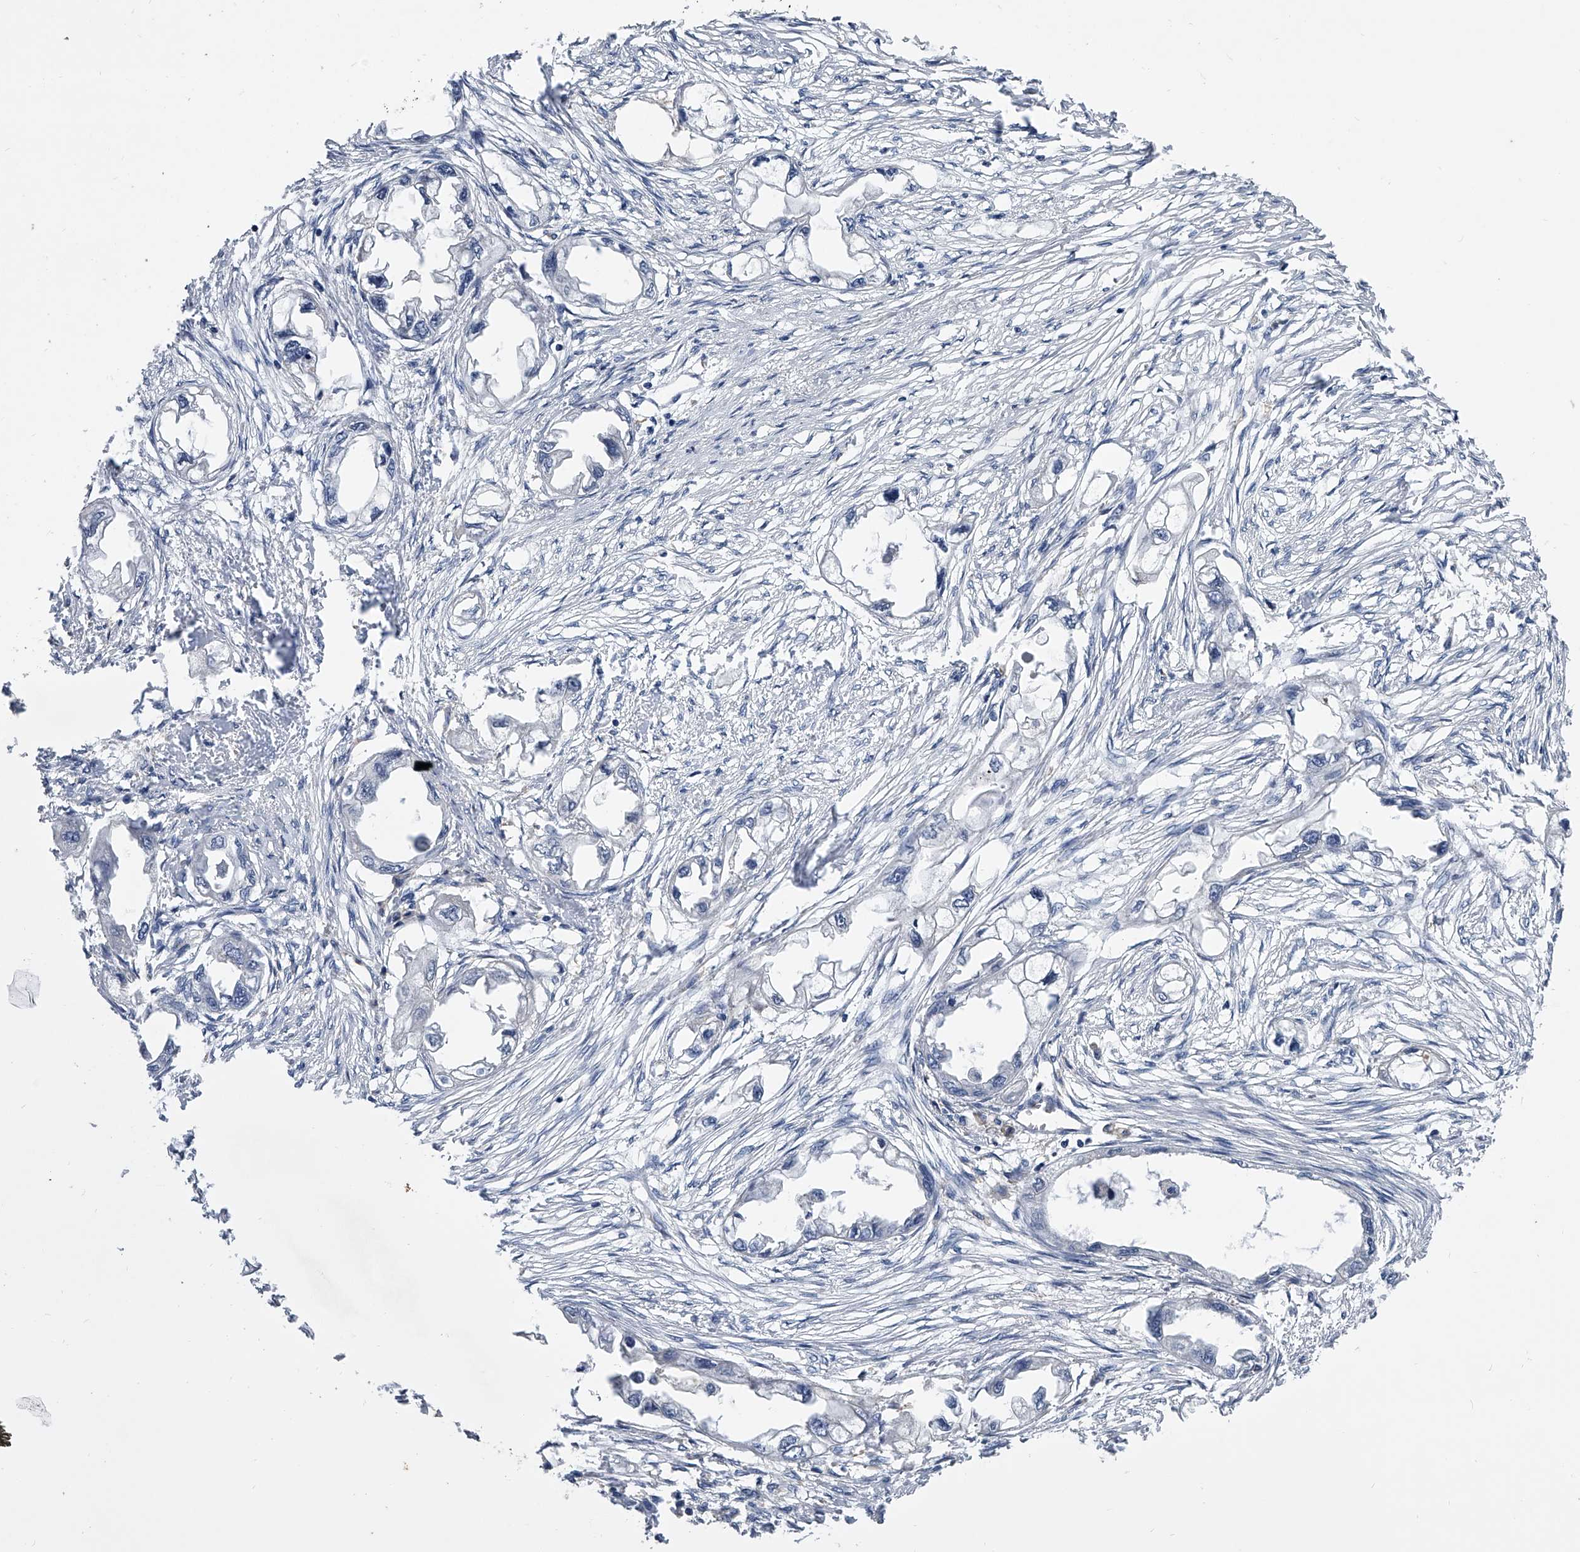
{"staining": {"intensity": "negative", "quantity": "none", "location": "none"}, "tissue": "endometrial cancer", "cell_type": "Tumor cells", "image_type": "cancer", "snomed": [{"axis": "morphology", "description": "Adenocarcinoma, NOS"}, {"axis": "morphology", "description": "Adenocarcinoma, metastatic, NOS"}, {"axis": "topography", "description": "Adipose tissue"}, {"axis": "topography", "description": "Endometrium"}], "caption": "Immunohistochemistry (IHC) of human endometrial adenocarcinoma displays no staining in tumor cells.", "gene": "MAP4K3", "patient": {"sex": "female", "age": 67}}